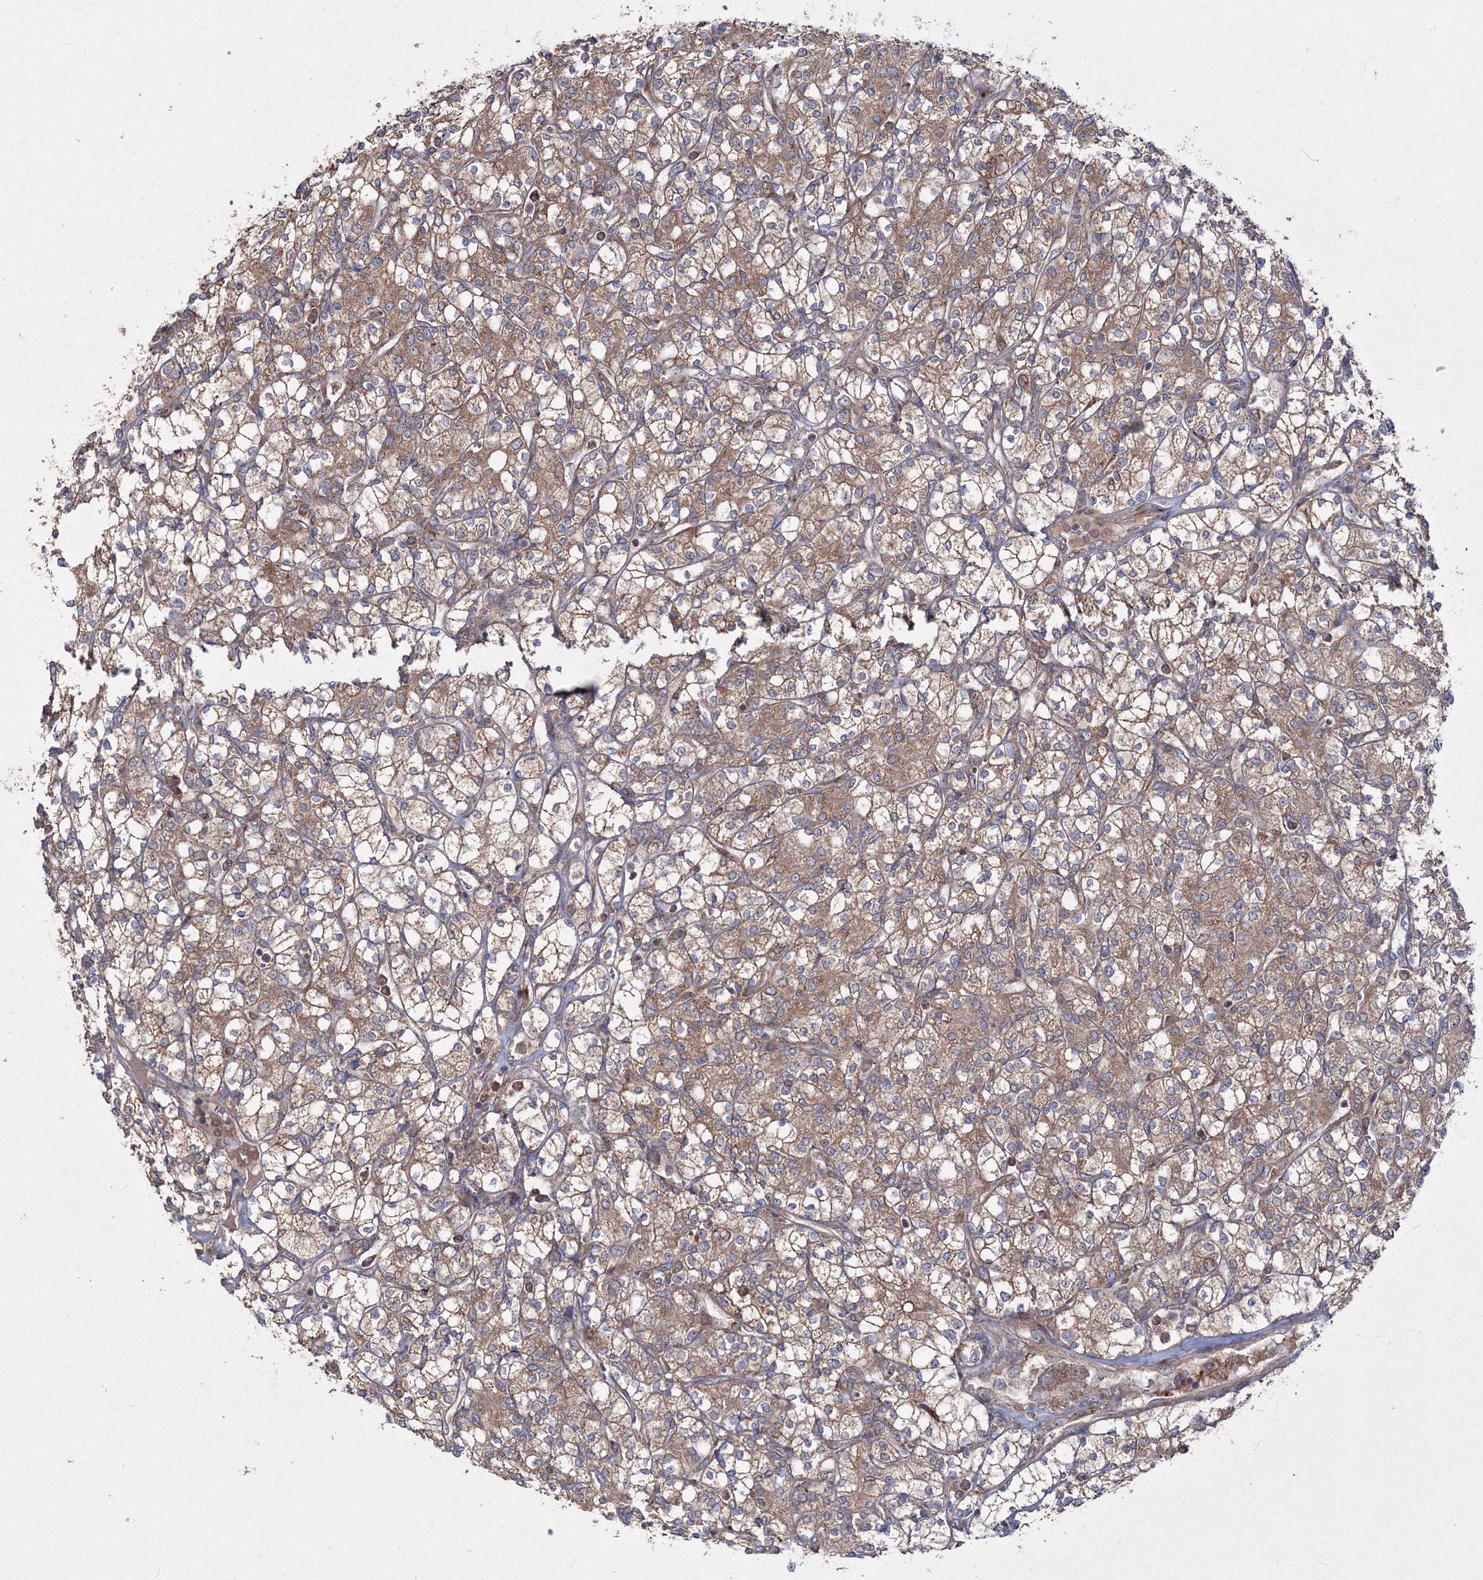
{"staining": {"intensity": "moderate", "quantity": ">75%", "location": "cytoplasmic/membranous"}, "tissue": "renal cancer", "cell_type": "Tumor cells", "image_type": "cancer", "snomed": [{"axis": "morphology", "description": "Adenocarcinoma, NOS"}, {"axis": "topography", "description": "Kidney"}], "caption": "Human renal cancer stained for a protein (brown) shows moderate cytoplasmic/membranous positive positivity in approximately >75% of tumor cells.", "gene": "PEX13", "patient": {"sex": "male", "age": 77}}